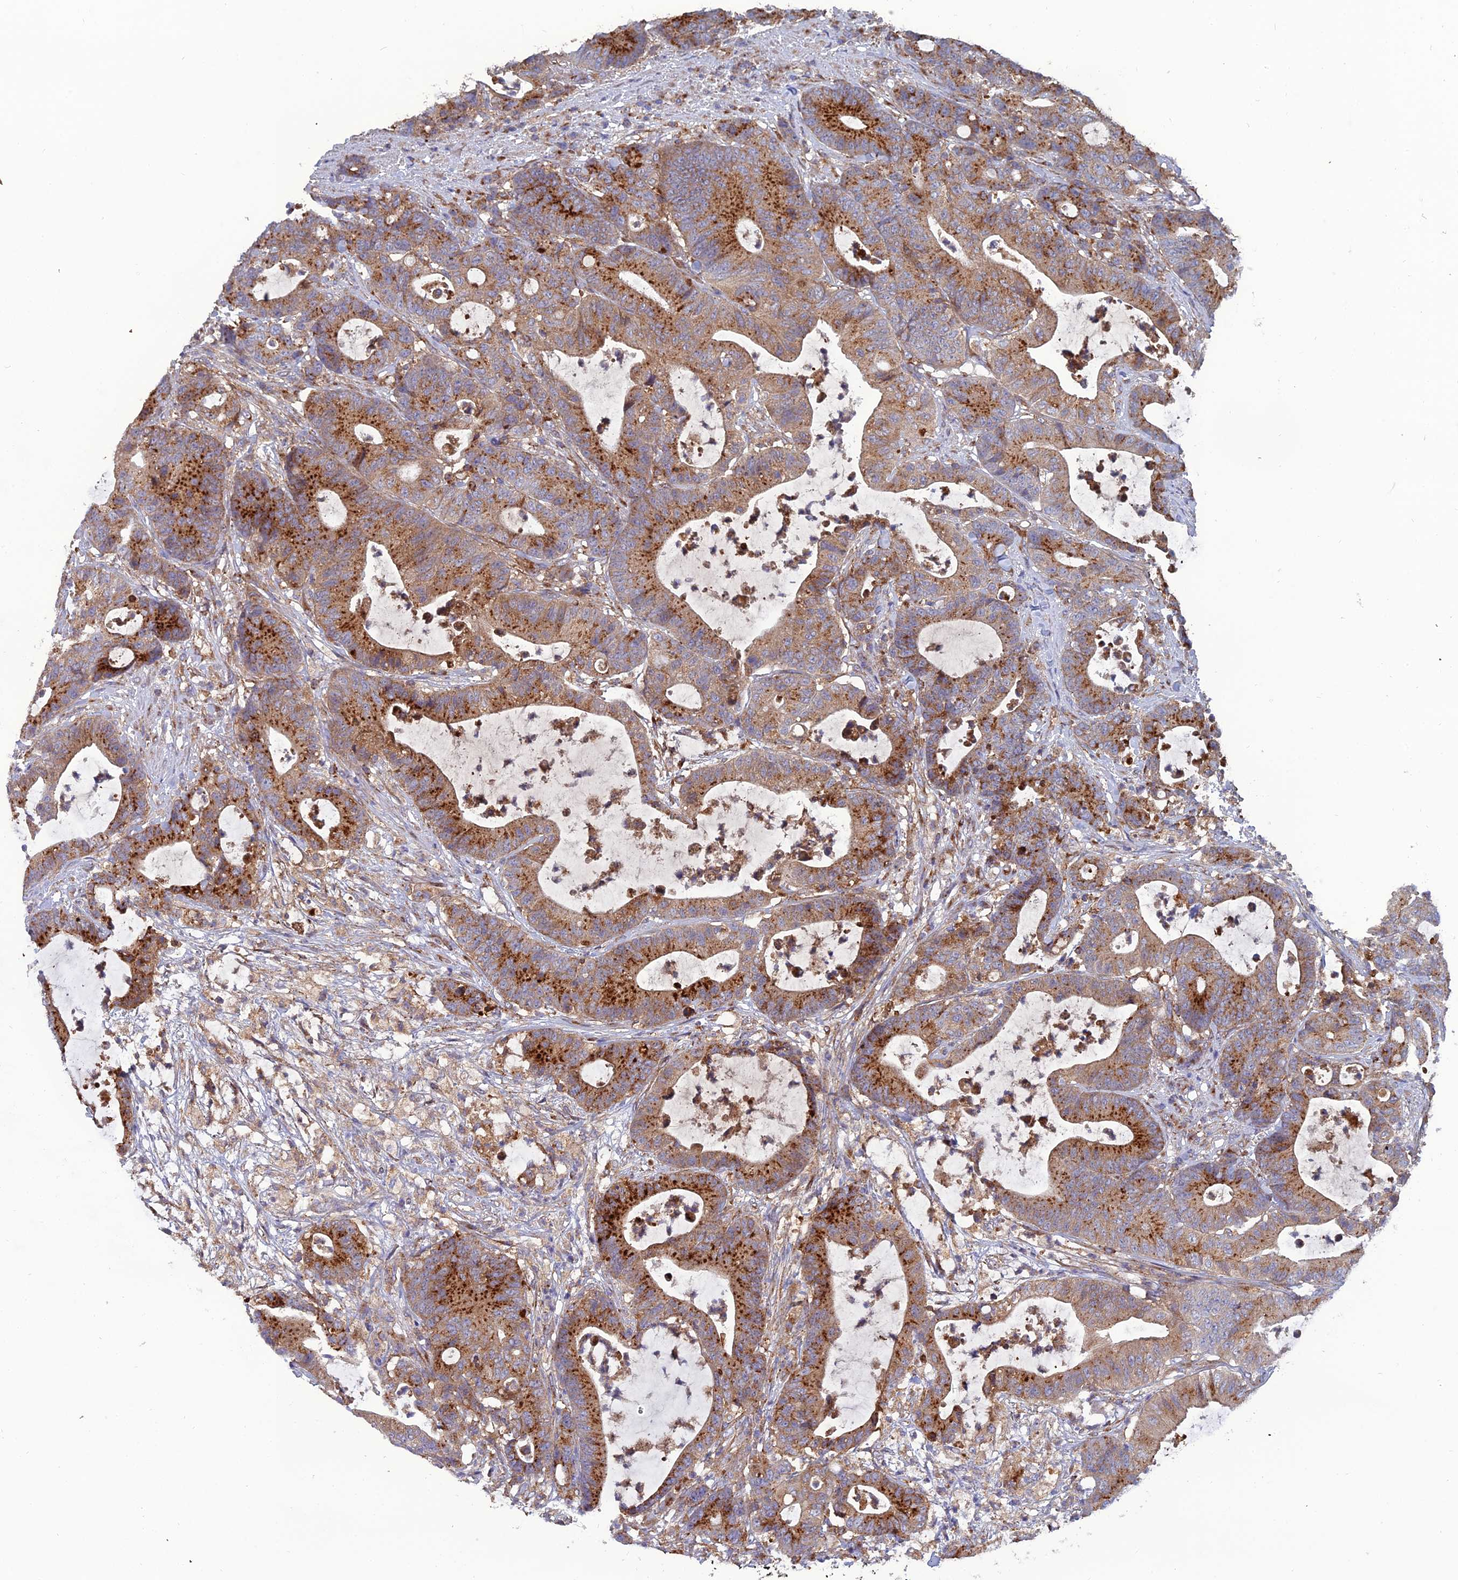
{"staining": {"intensity": "strong", "quantity": ">75%", "location": "cytoplasmic/membranous"}, "tissue": "colorectal cancer", "cell_type": "Tumor cells", "image_type": "cancer", "snomed": [{"axis": "morphology", "description": "Adenocarcinoma, NOS"}, {"axis": "topography", "description": "Colon"}], "caption": "Immunohistochemistry photomicrograph of colorectal cancer stained for a protein (brown), which shows high levels of strong cytoplasmic/membranous positivity in about >75% of tumor cells.", "gene": "LNPEP", "patient": {"sex": "female", "age": 84}}